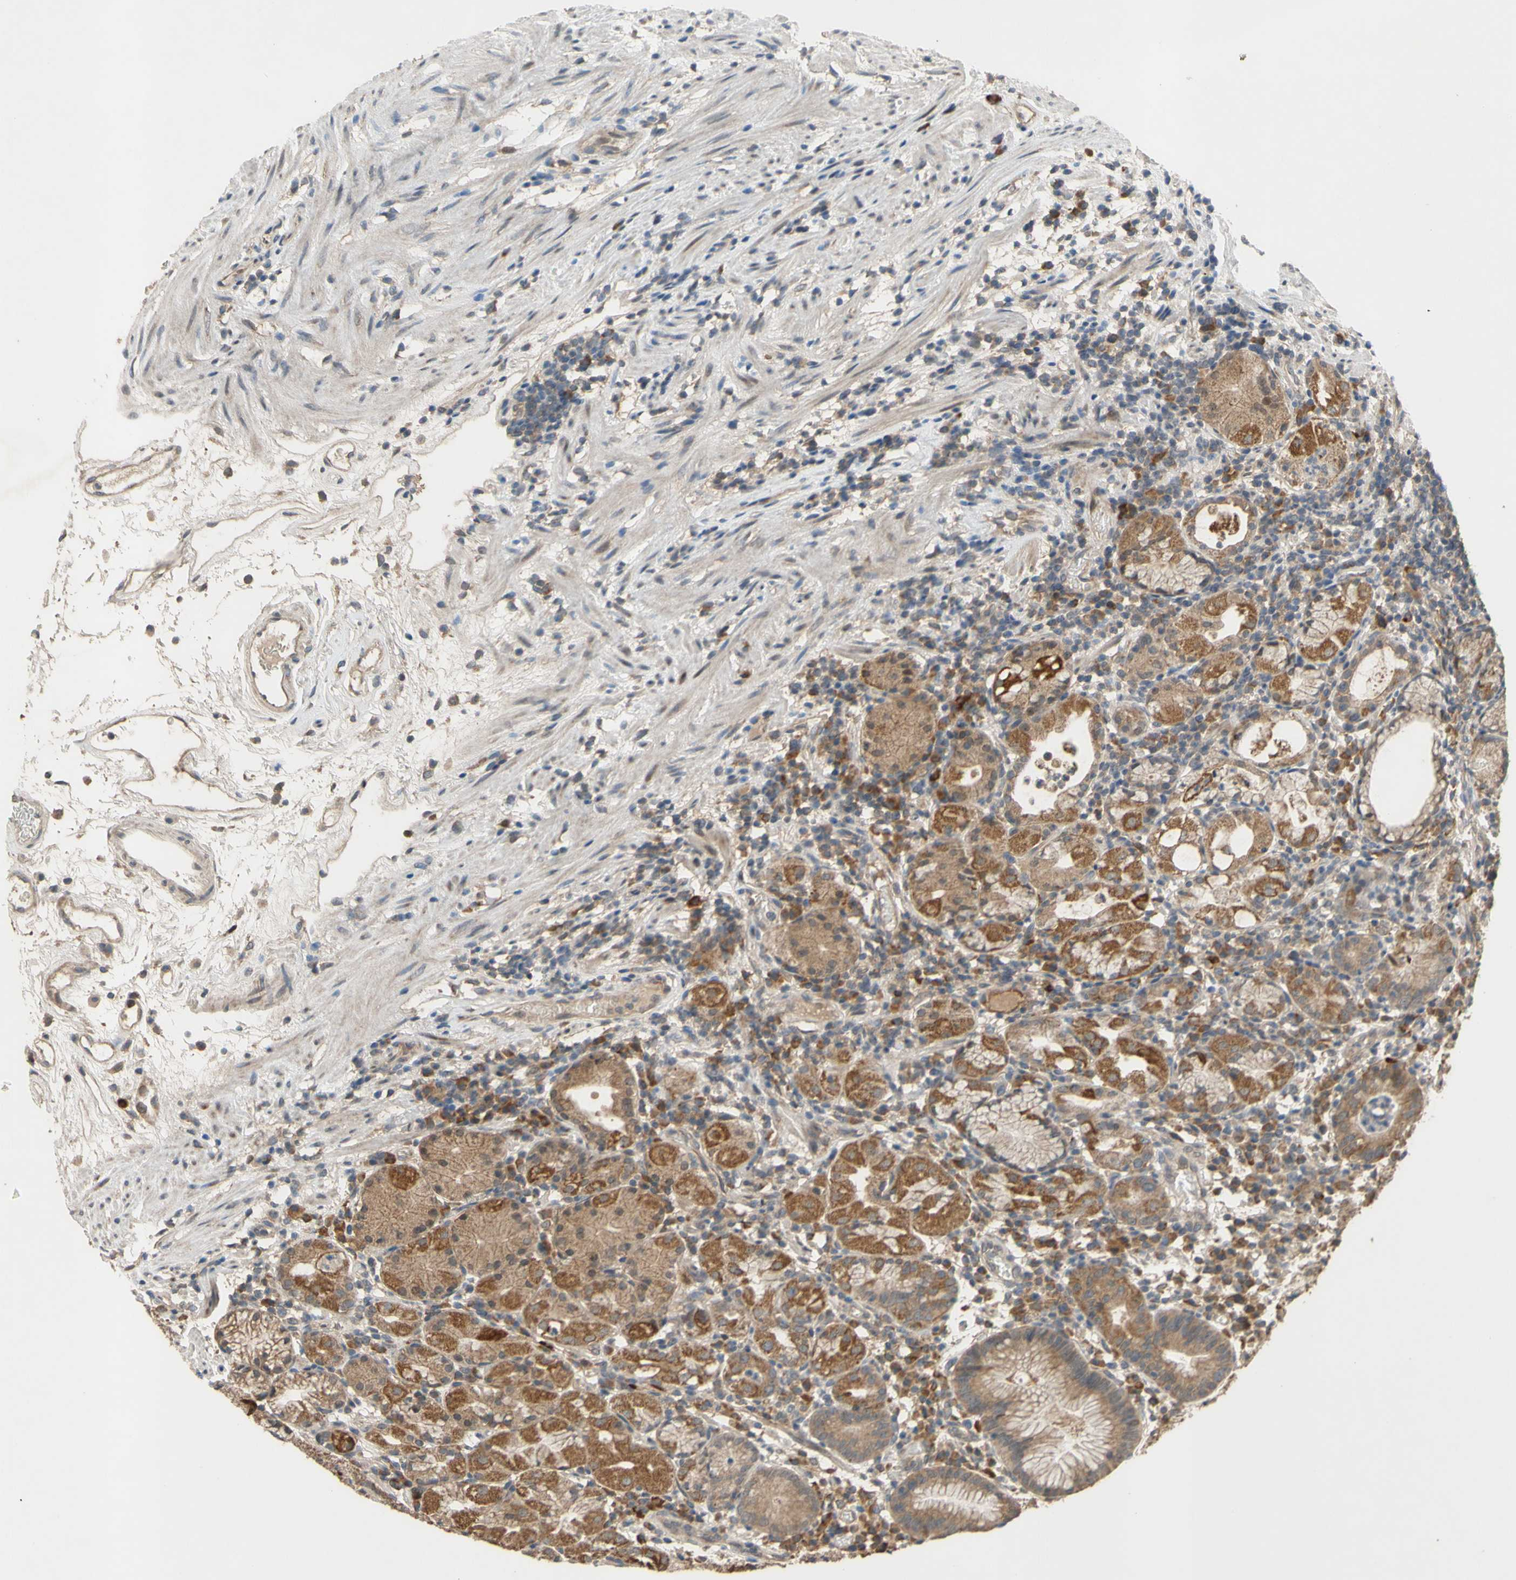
{"staining": {"intensity": "moderate", "quantity": ">75%", "location": "cytoplasmic/membranous"}, "tissue": "stomach", "cell_type": "Glandular cells", "image_type": "normal", "snomed": [{"axis": "morphology", "description": "Normal tissue, NOS"}, {"axis": "topography", "description": "Stomach"}, {"axis": "topography", "description": "Stomach, lower"}], "caption": "The immunohistochemical stain labels moderate cytoplasmic/membranous positivity in glandular cells of normal stomach. Using DAB (3,3'-diaminobenzidine) (brown) and hematoxylin (blue) stains, captured at high magnification using brightfield microscopy.", "gene": "CD164", "patient": {"sex": "female", "age": 75}}